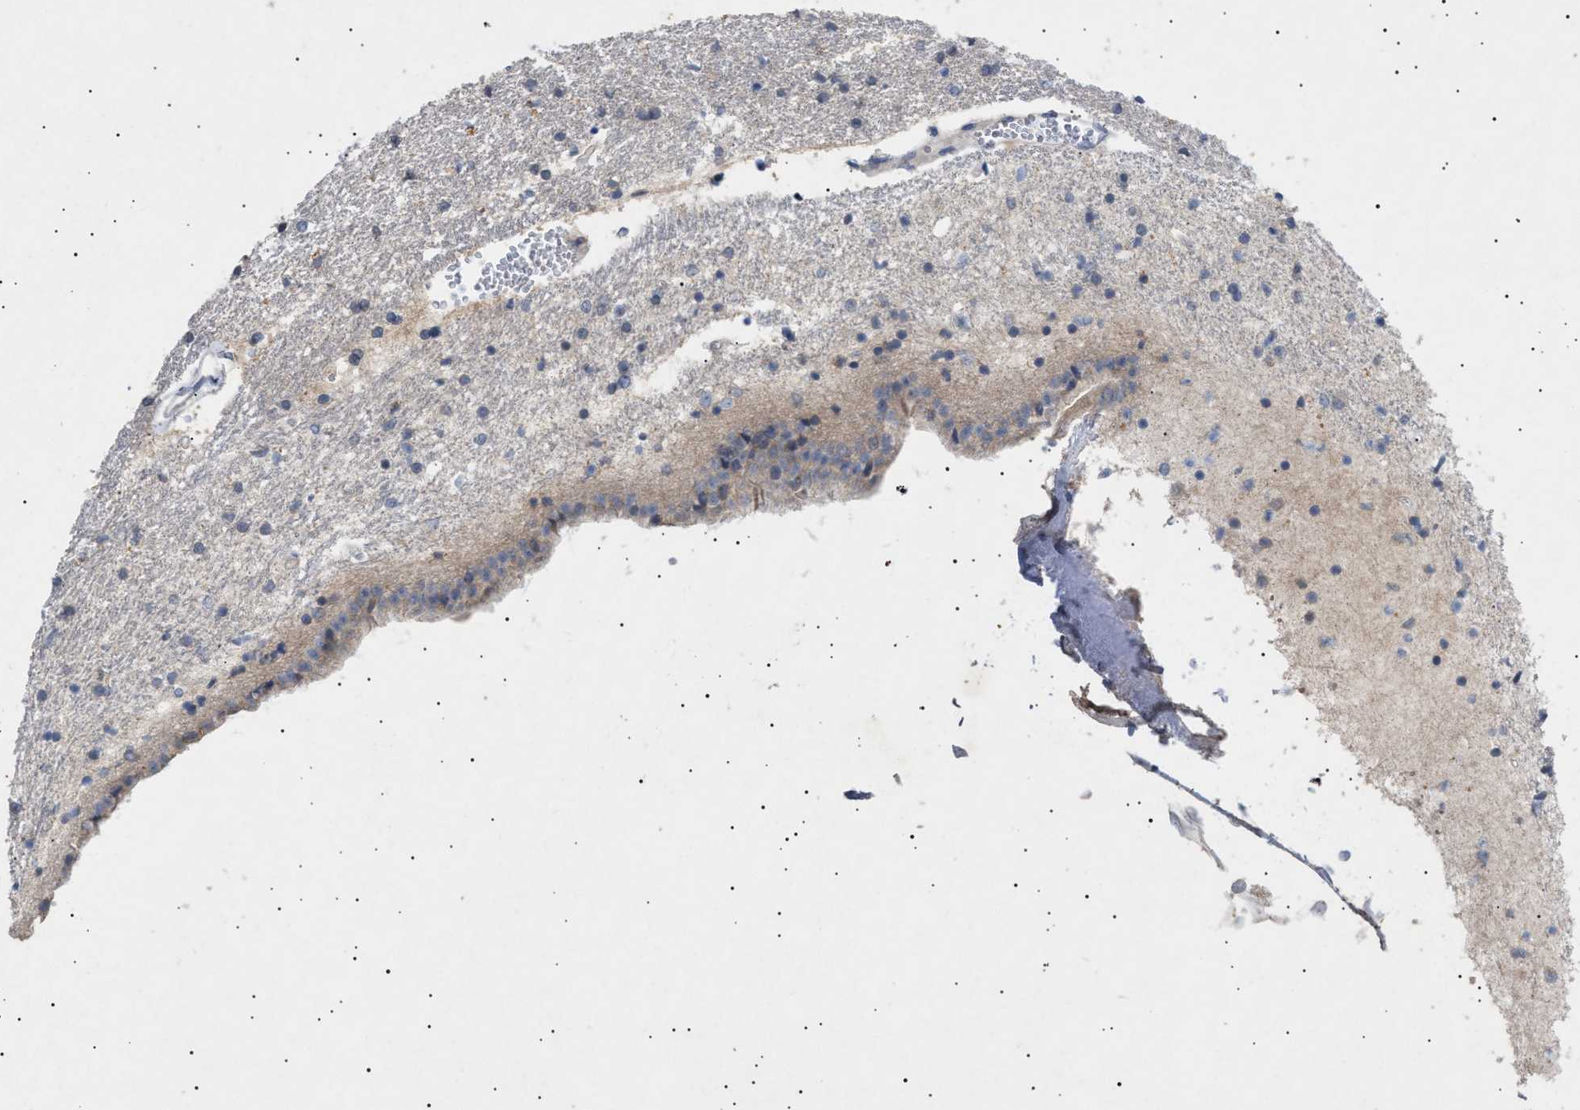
{"staining": {"intensity": "moderate", "quantity": "<25%", "location": "cytoplasmic/membranous"}, "tissue": "caudate", "cell_type": "Glial cells", "image_type": "normal", "snomed": [{"axis": "morphology", "description": "Normal tissue, NOS"}, {"axis": "topography", "description": "Lateral ventricle wall"}], "caption": "Moderate cytoplasmic/membranous expression for a protein is appreciated in approximately <25% of glial cells of benign caudate using immunohistochemistry (IHC).", "gene": "SIRT5", "patient": {"sex": "male", "age": 45}}